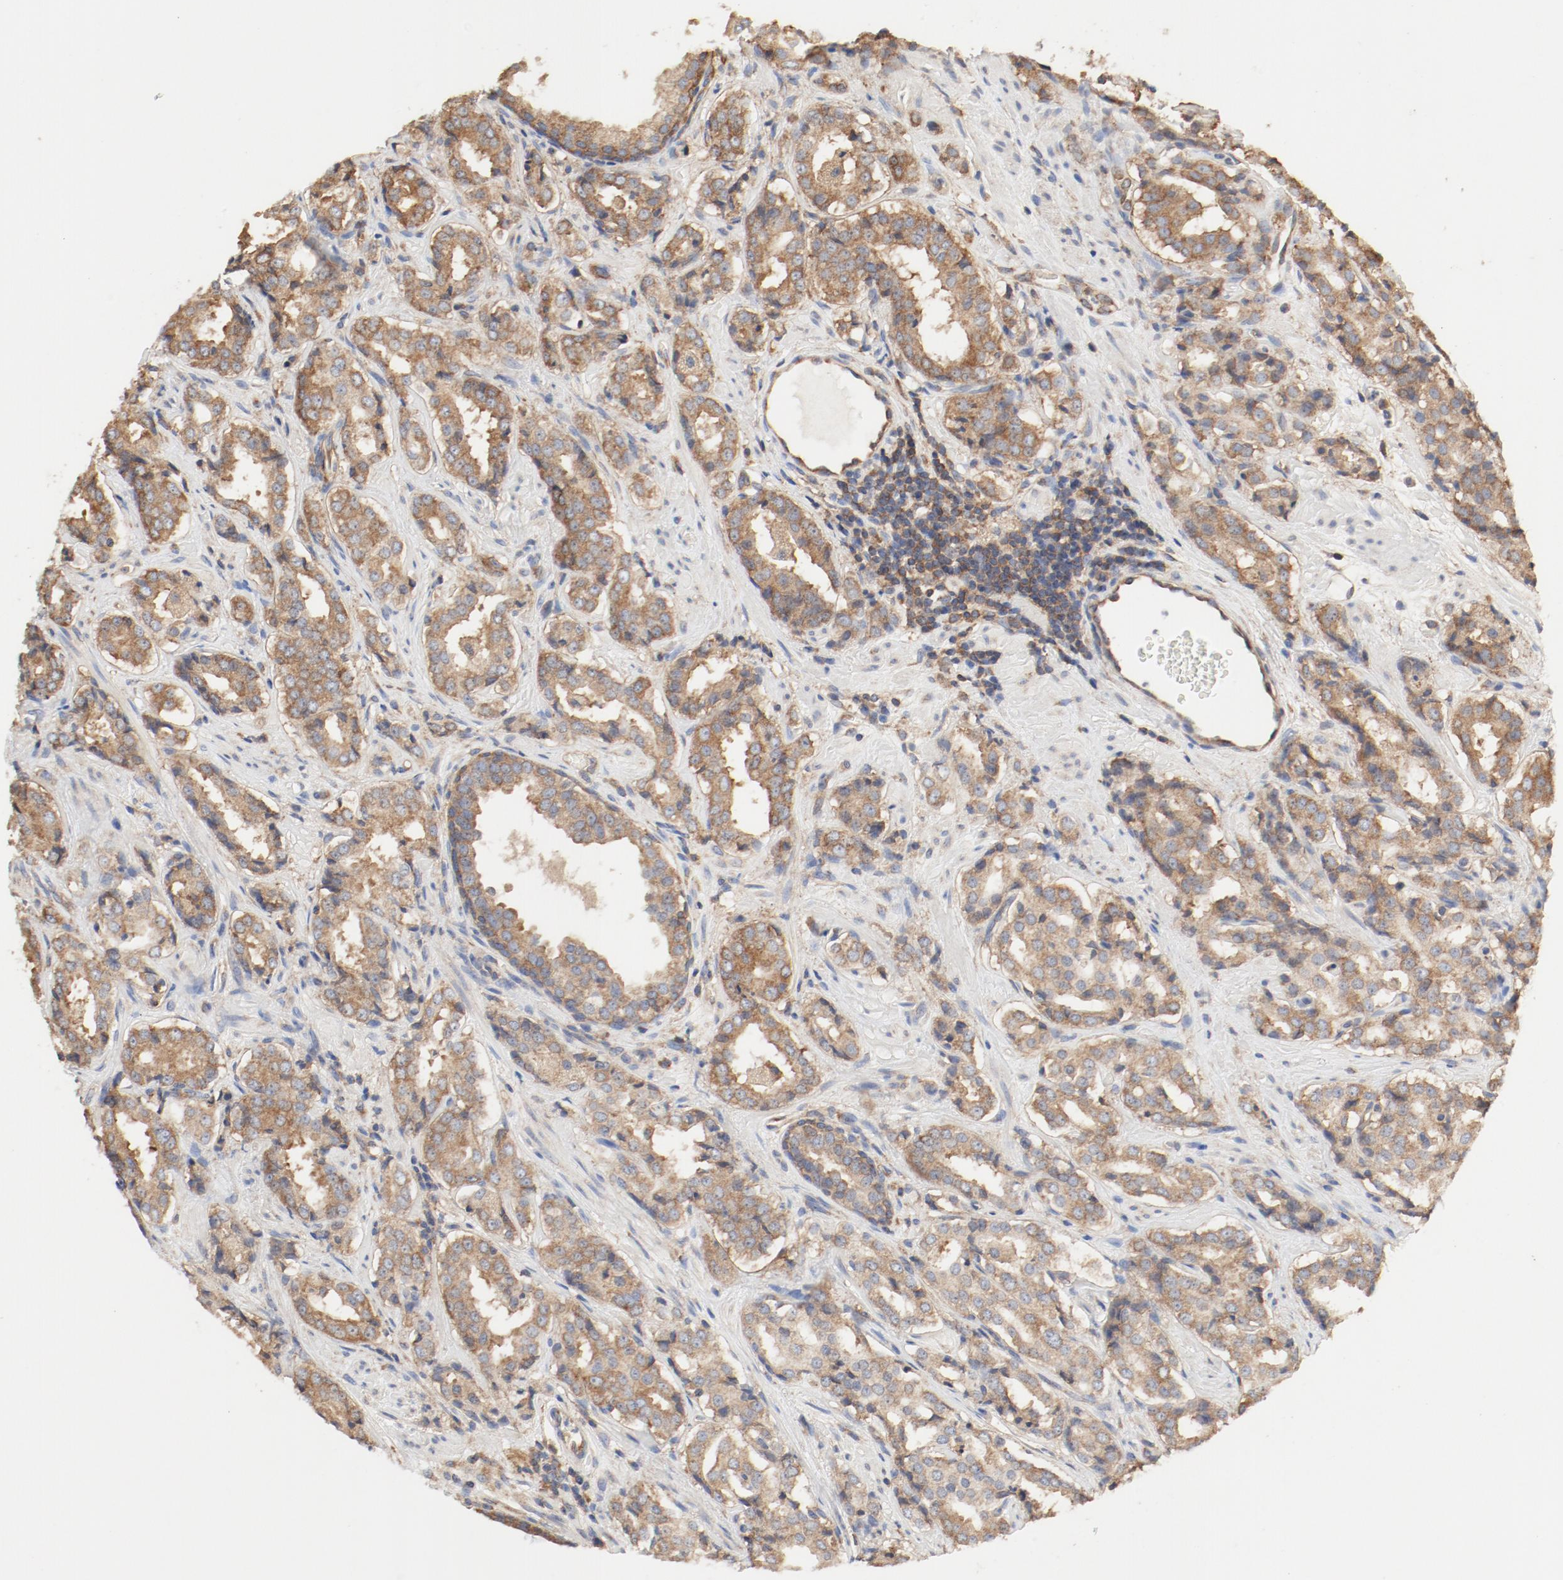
{"staining": {"intensity": "moderate", "quantity": ">75%", "location": "cytoplasmic/membranous"}, "tissue": "prostate cancer", "cell_type": "Tumor cells", "image_type": "cancer", "snomed": [{"axis": "morphology", "description": "Adenocarcinoma, Medium grade"}, {"axis": "topography", "description": "Prostate"}], "caption": "Tumor cells display moderate cytoplasmic/membranous expression in approximately >75% of cells in prostate medium-grade adenocarcinoma.", "gene": "RPS6", "patient": {"sex": "male", "age": 60}}